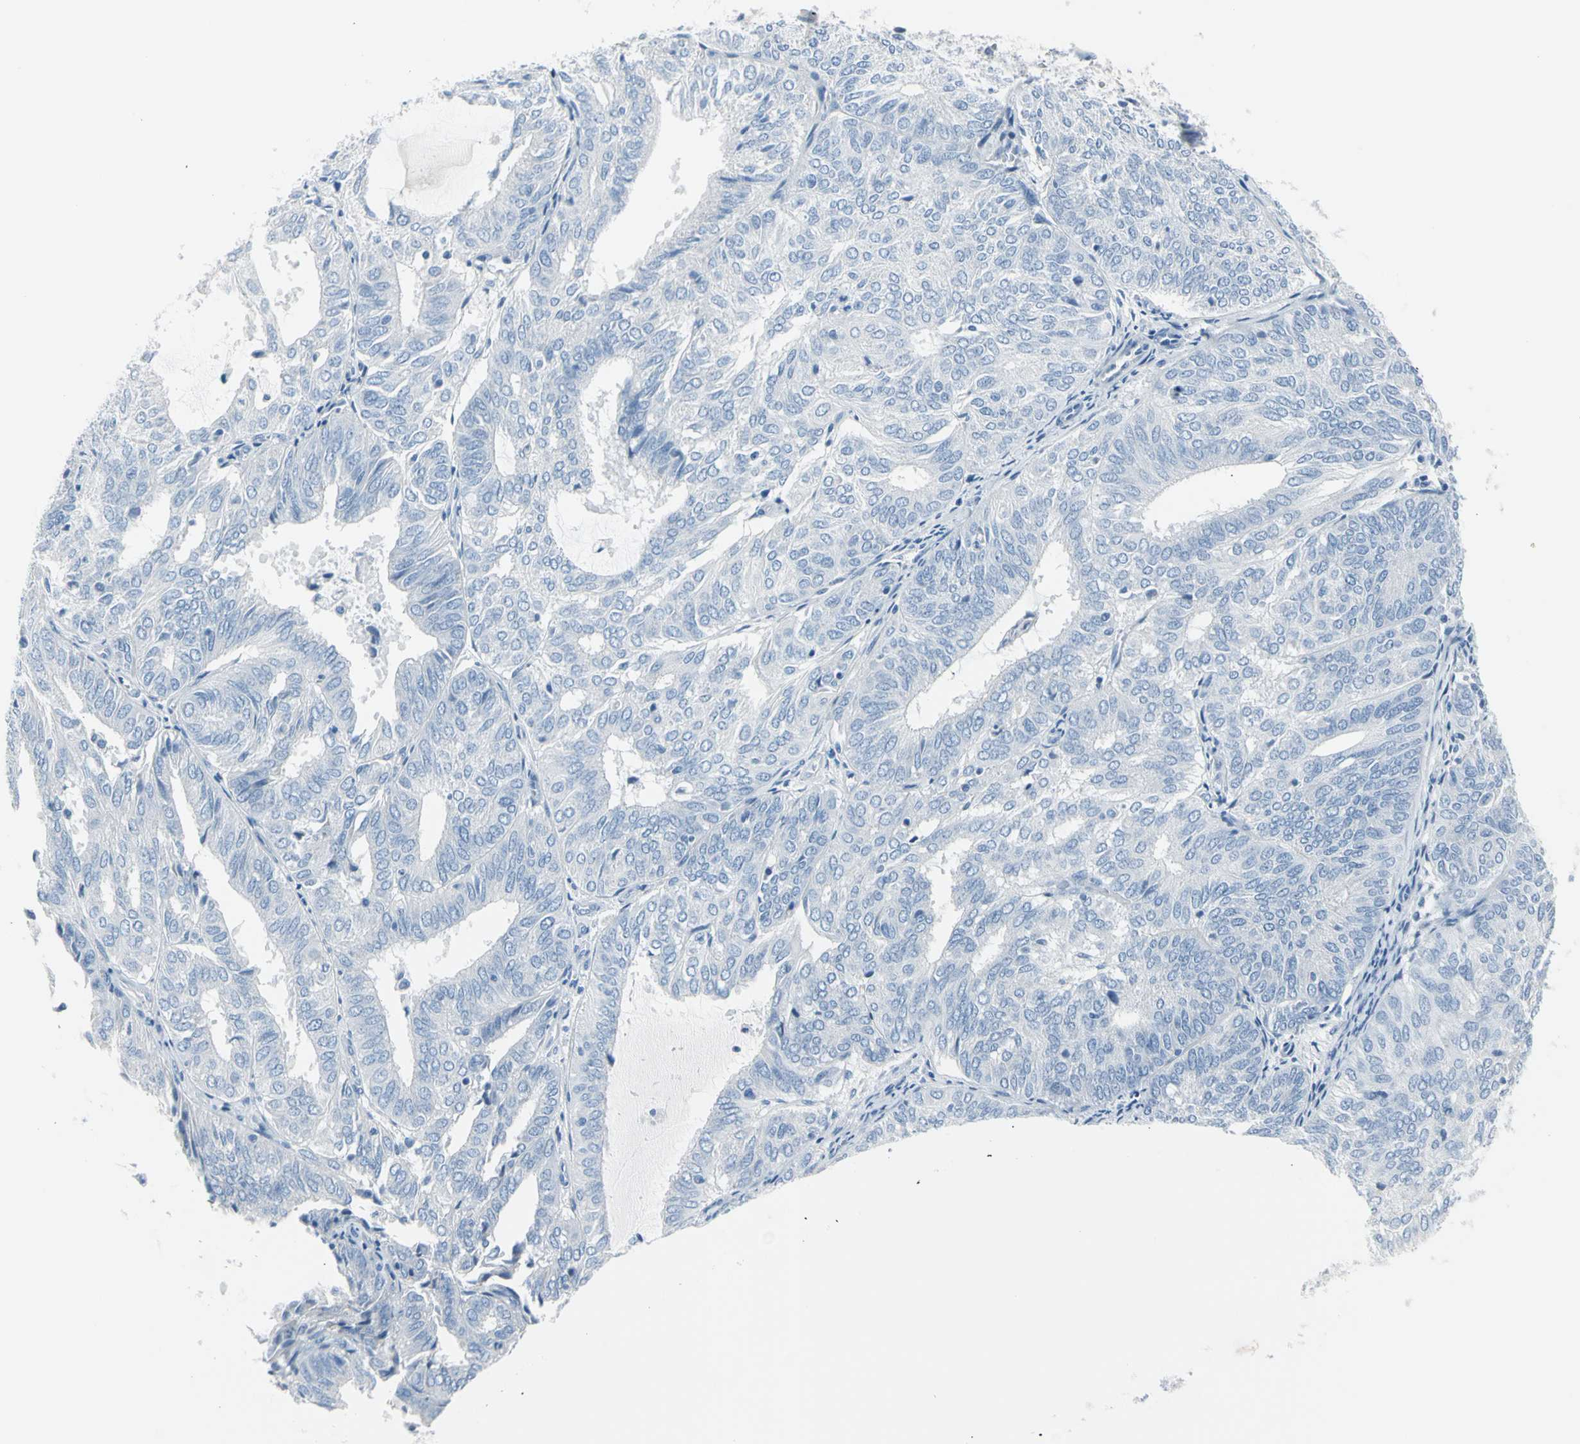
{"staining": {"intensity": "negative", "quantity": "none", "location": "none"}, "tissue": "endometrial cancer", "cell_type": "Tumor cells", "image_type": "cancer", "snomed": [{"axis": "morphology", "description": "Adenocarcinoma, NOS"}, {"axis": "topography", "description": "Uterus"}], "caption": "An immunohistochemistry image of endometrial adenocarcinoma is shown. There is no staining in tumor cells of endometrial adenocarcinoma.", "gene": "TPO", "patient": {"sex": "female", "age": 60}}